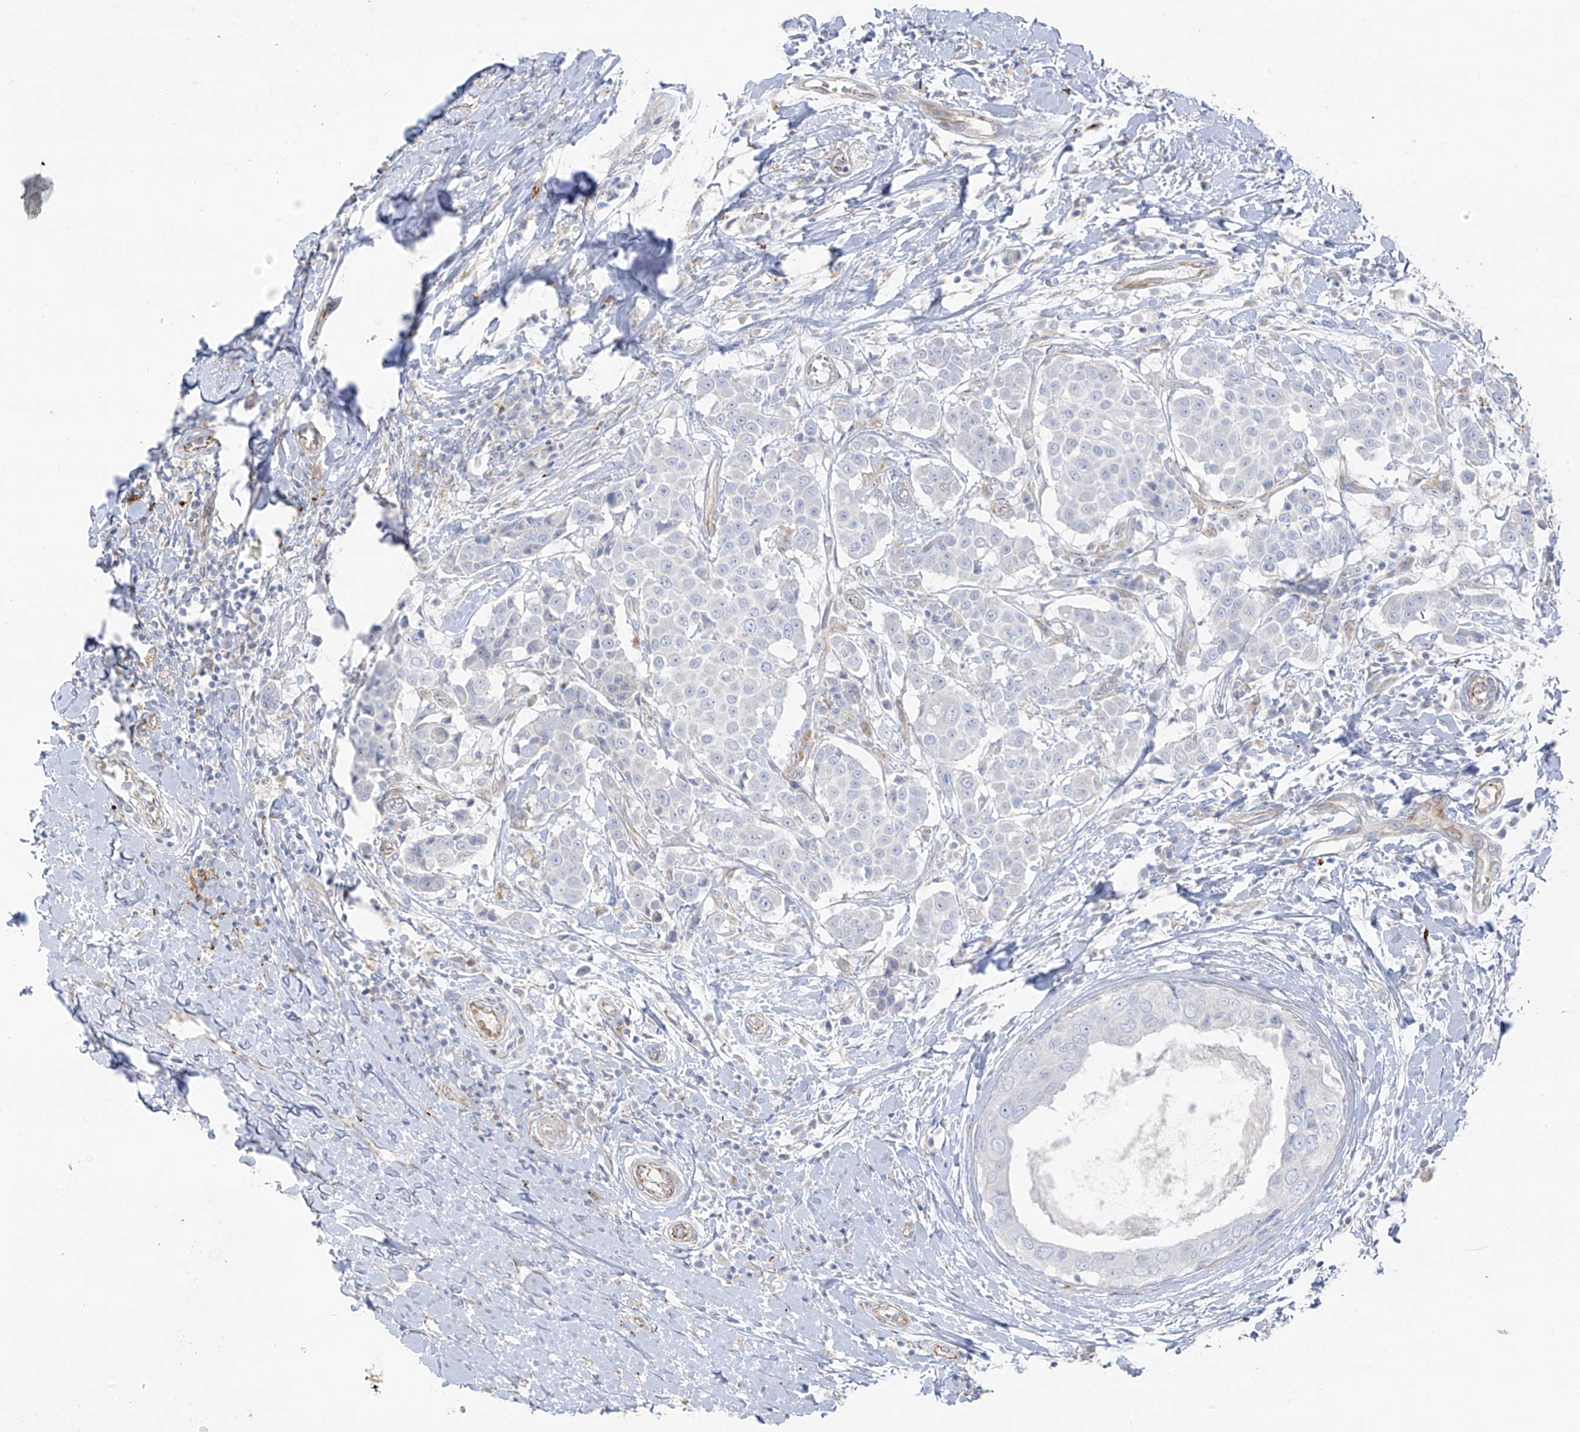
{"staining": {"intensity": "negative", "quantity": "none", "location": "none"}, "tissue": "breast cancer", "cell_type": "Tumor cells", "image_type": "cancer", "snomed": [{"axis": "morphology", "description": "Duct carcinoma"}, {"axis": "topography", "description": "Breast"}], "caption": "A photomicrograph of breast cancer stained for a protein demonstrates no brown staining in tumor cells.", "gene": "TAL2", "patient": {"sex": "female", "age": 27}}